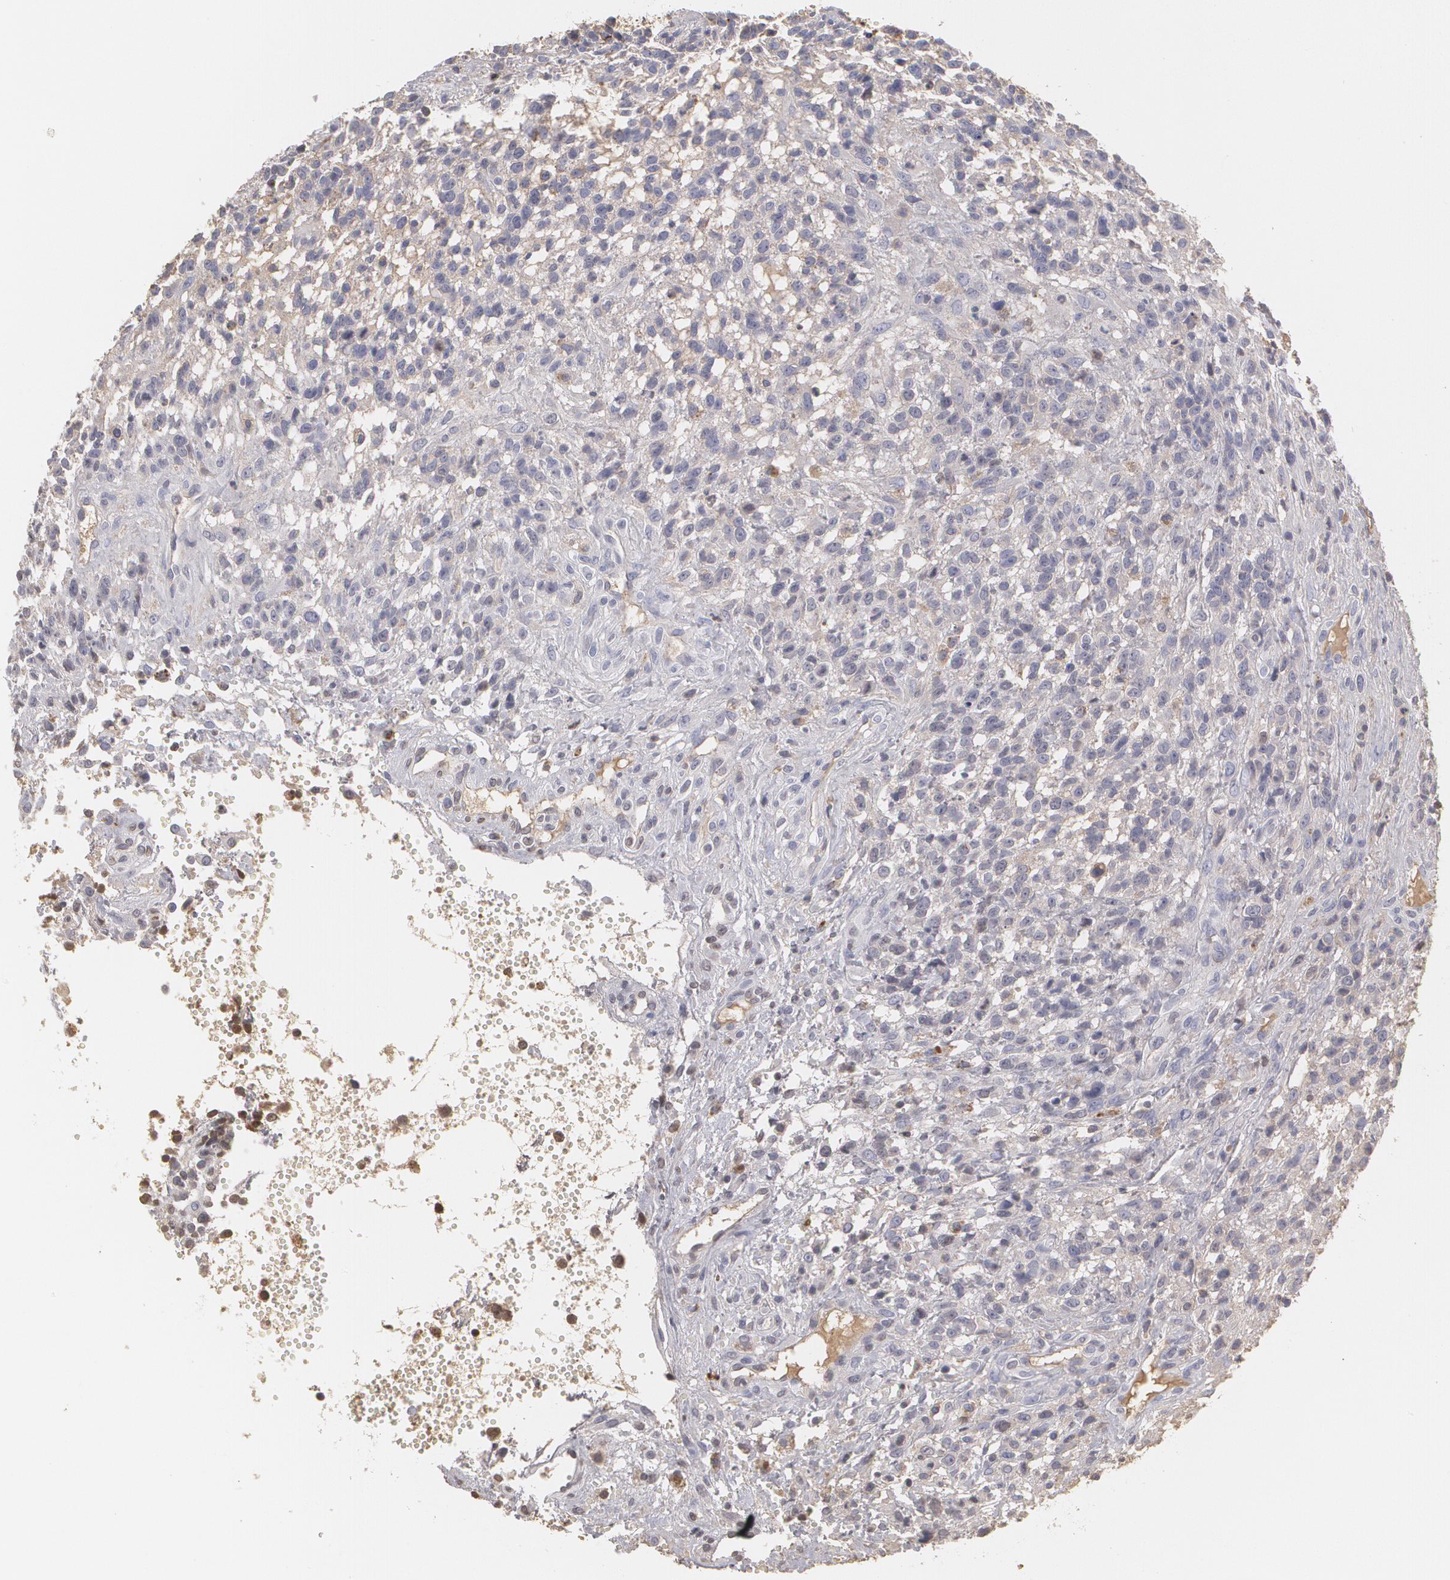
{"staining": {"intensity": "negative", "quantity": "none", "location": "none"}, "tissue": "glioma", "cell_type": "Tumor cells", "image_type": "cancer", "snomed": [{"axis": "morphology", "description": "Glioma, malignant, High grade"}, {"axis": "topography", "description": "Brain"}], "caption": "Glioma was stained to show a protein in brown. There is no significant staining in tumor cells.", "gene": "SERPINA1", "patient": {"sex": "male", "age": 66}}